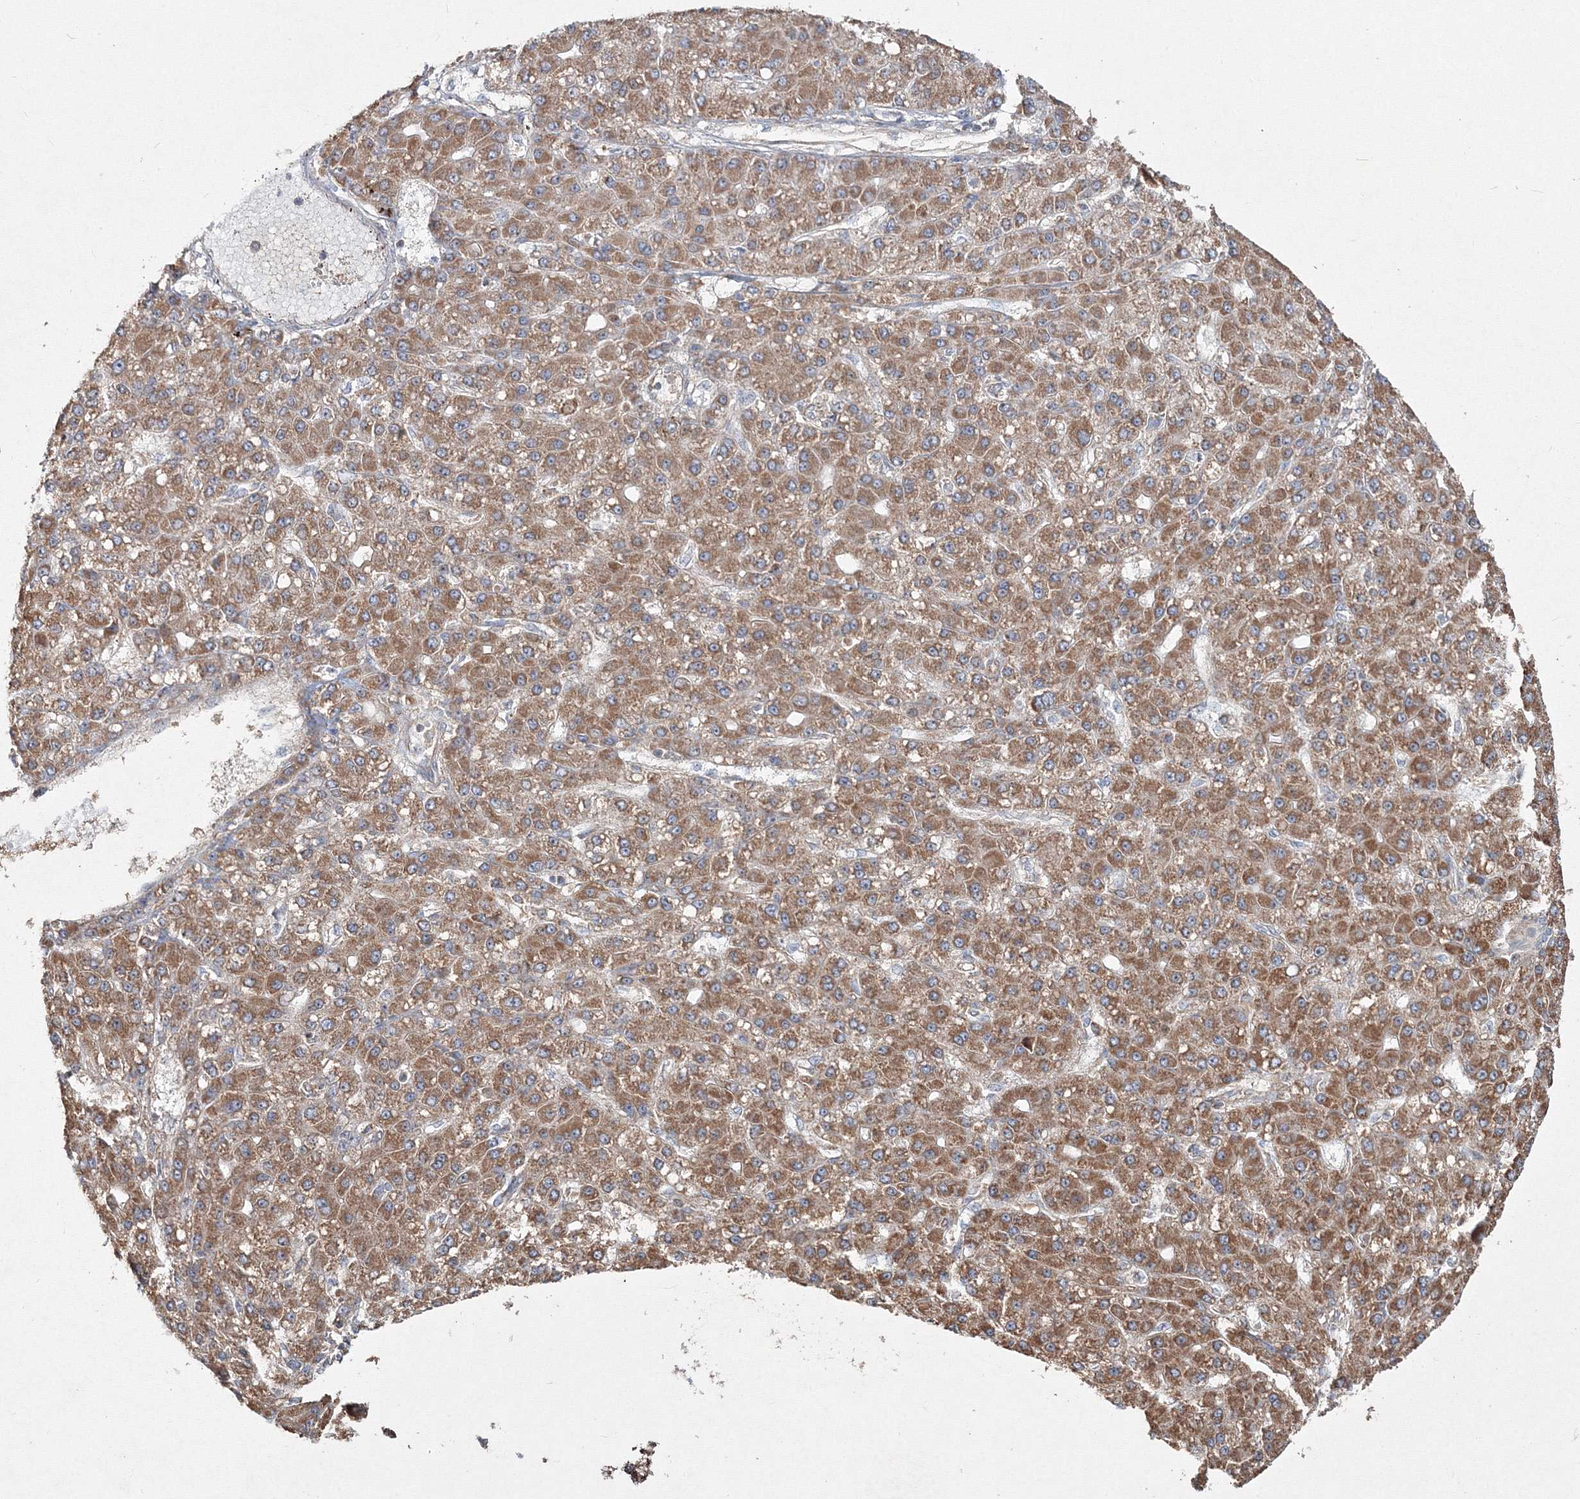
{"staining": {"intensity": "moderate", "quantity": ">75%", "location": "cytoplasmic/membranous"}, "tissue": "liver cancer", "cell_type": "Tumor cells", "image_type": "cancer", "snomed": [{"axis": "morphology", "description": "Carcinoma, Hepatocellular, NOS"}, {"axis": "topography", "description": "Liver"}], "caption": "IHC of human liver cancer demonstrates medium levels of moderate cytoplasmic/membranous staining in approximately >75% of tumor cells.", "gene": "PEX13", "patient": {"sex": "male", "age": 67}}